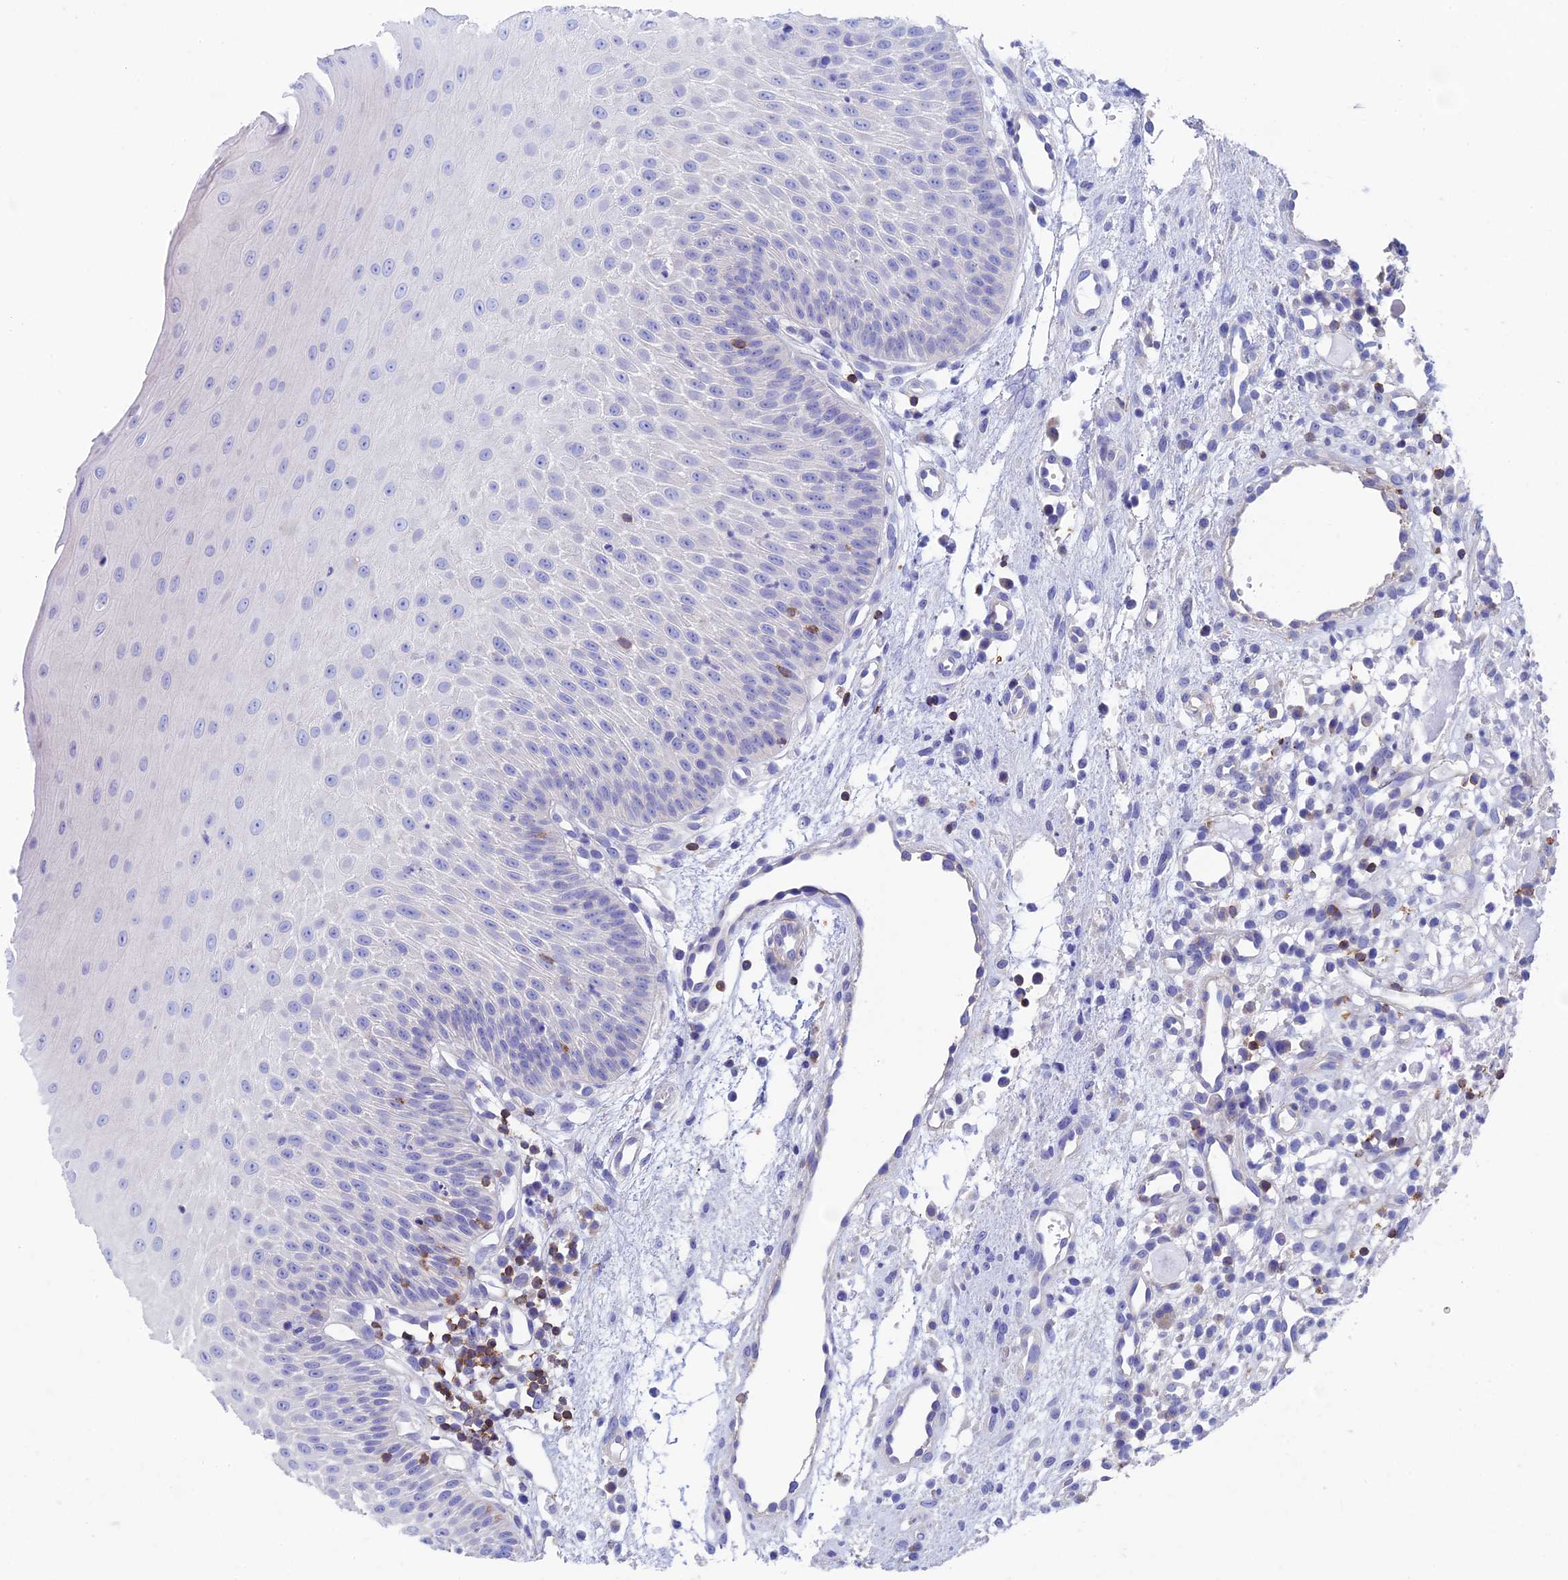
{"staining": {"intensity": "negative", "quantity": "none", "location": "none"}, "tissue": "oral mucosa", "cell_type": "Squamous epithelial cells", "image_type": "normal", "snomed": [{"axis": "morphology", "description": "Normal tissue, NOS"}, {"axis": "topography", "description": "Oral tissue"}], "caption": "High power microscopy image of an immunohistochemistry (IHC) histopathology image of unremarkable oral mucosa, revealing no significant staining in squamous epithelial cells.", "gene": "SEPTIN1", "patient": {"sex": "female", "age": 13}}